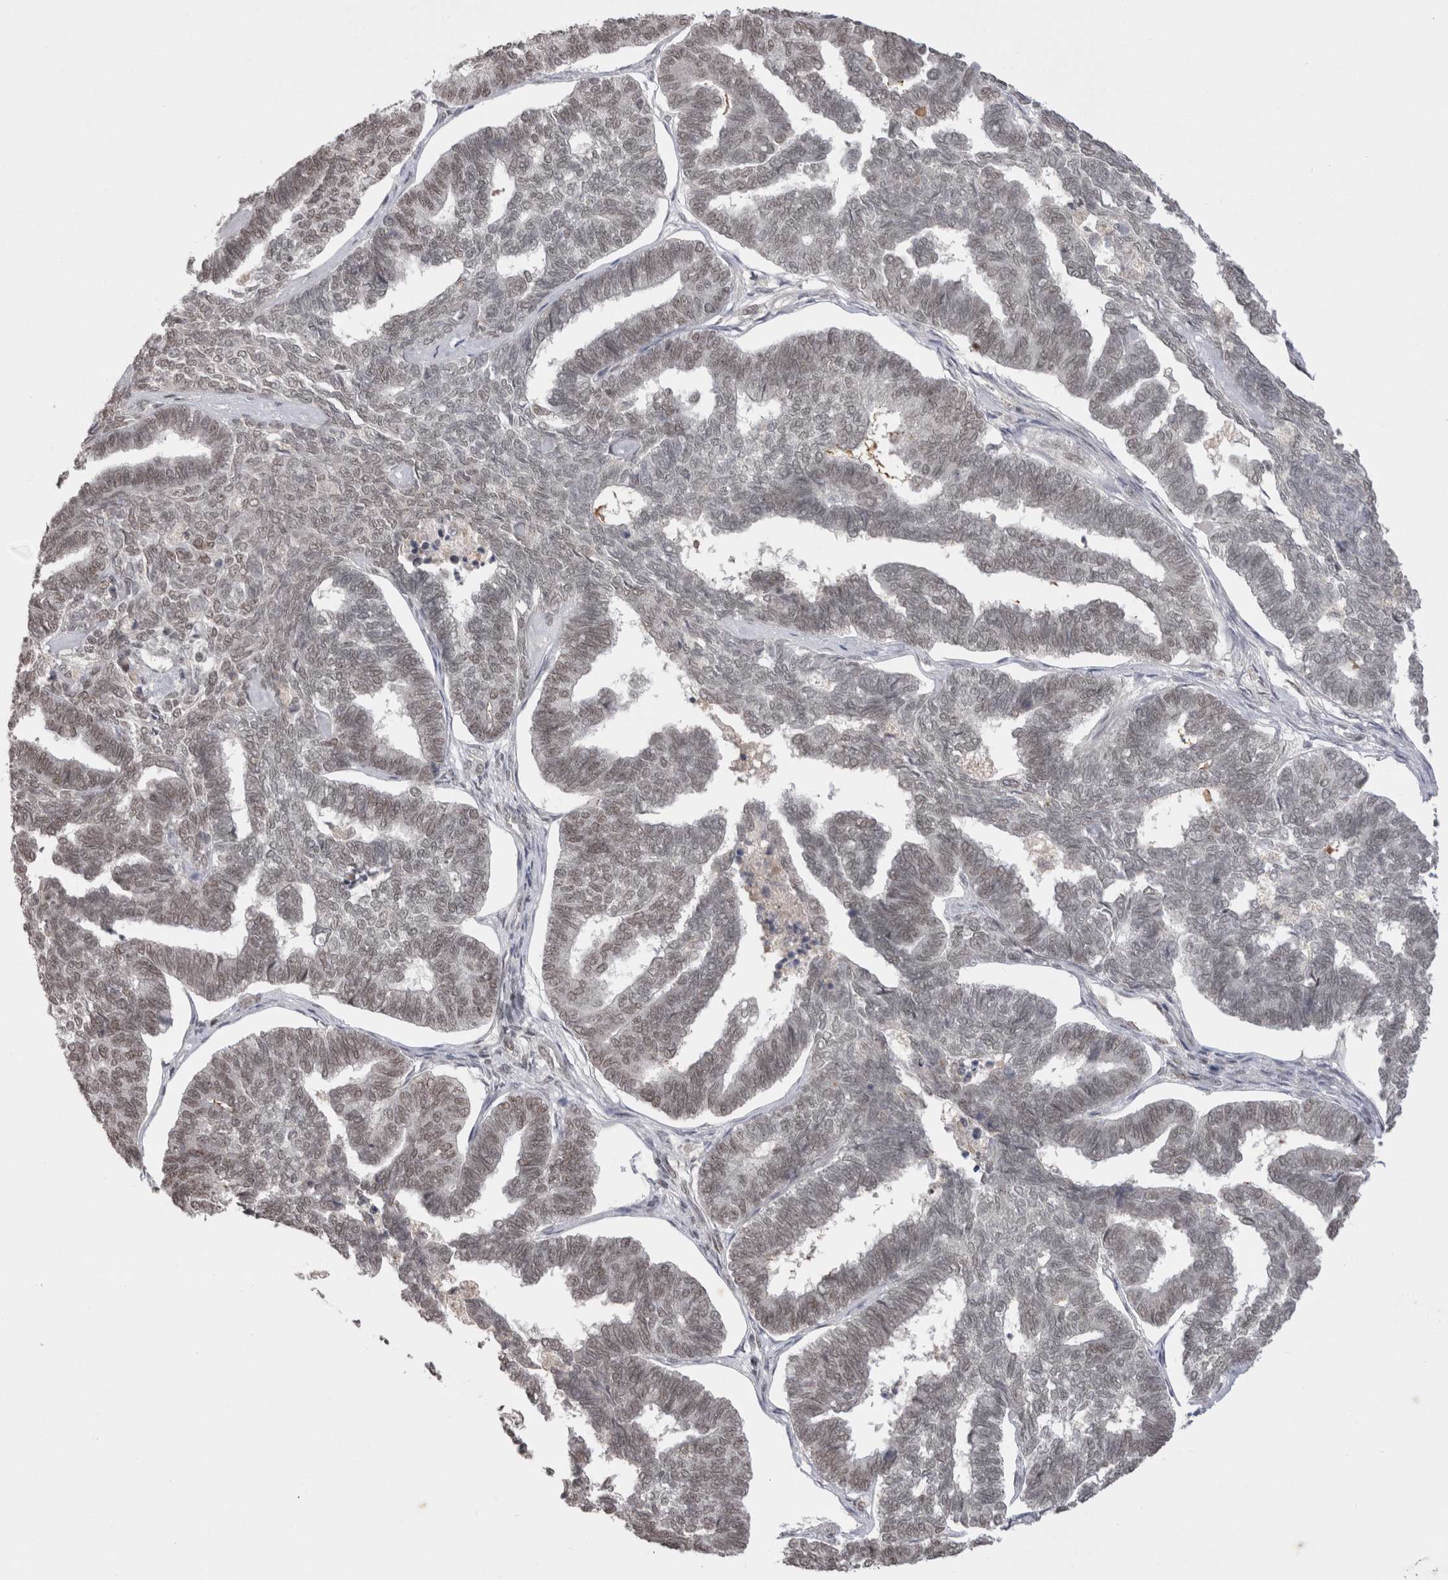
{"staining": {"intensity": "weak", "quantity": "<25%", "location": "nuclear"}, "tissue": "endometrial cancer", "cell_type": "Tumor cells", "image_type": "cancer", "snomed": [{"axis": "morphology", "description": "Adenocarcinoma, NOS"}, {"axis": "topography", "description": "Endometrium"}], "caption": "DAB immunohistochemical staining of human endometrial cancer shows no significant positivity in tumor cells.", "gene": "DAXX", "patient": {"sex": "female", "age": 70}}